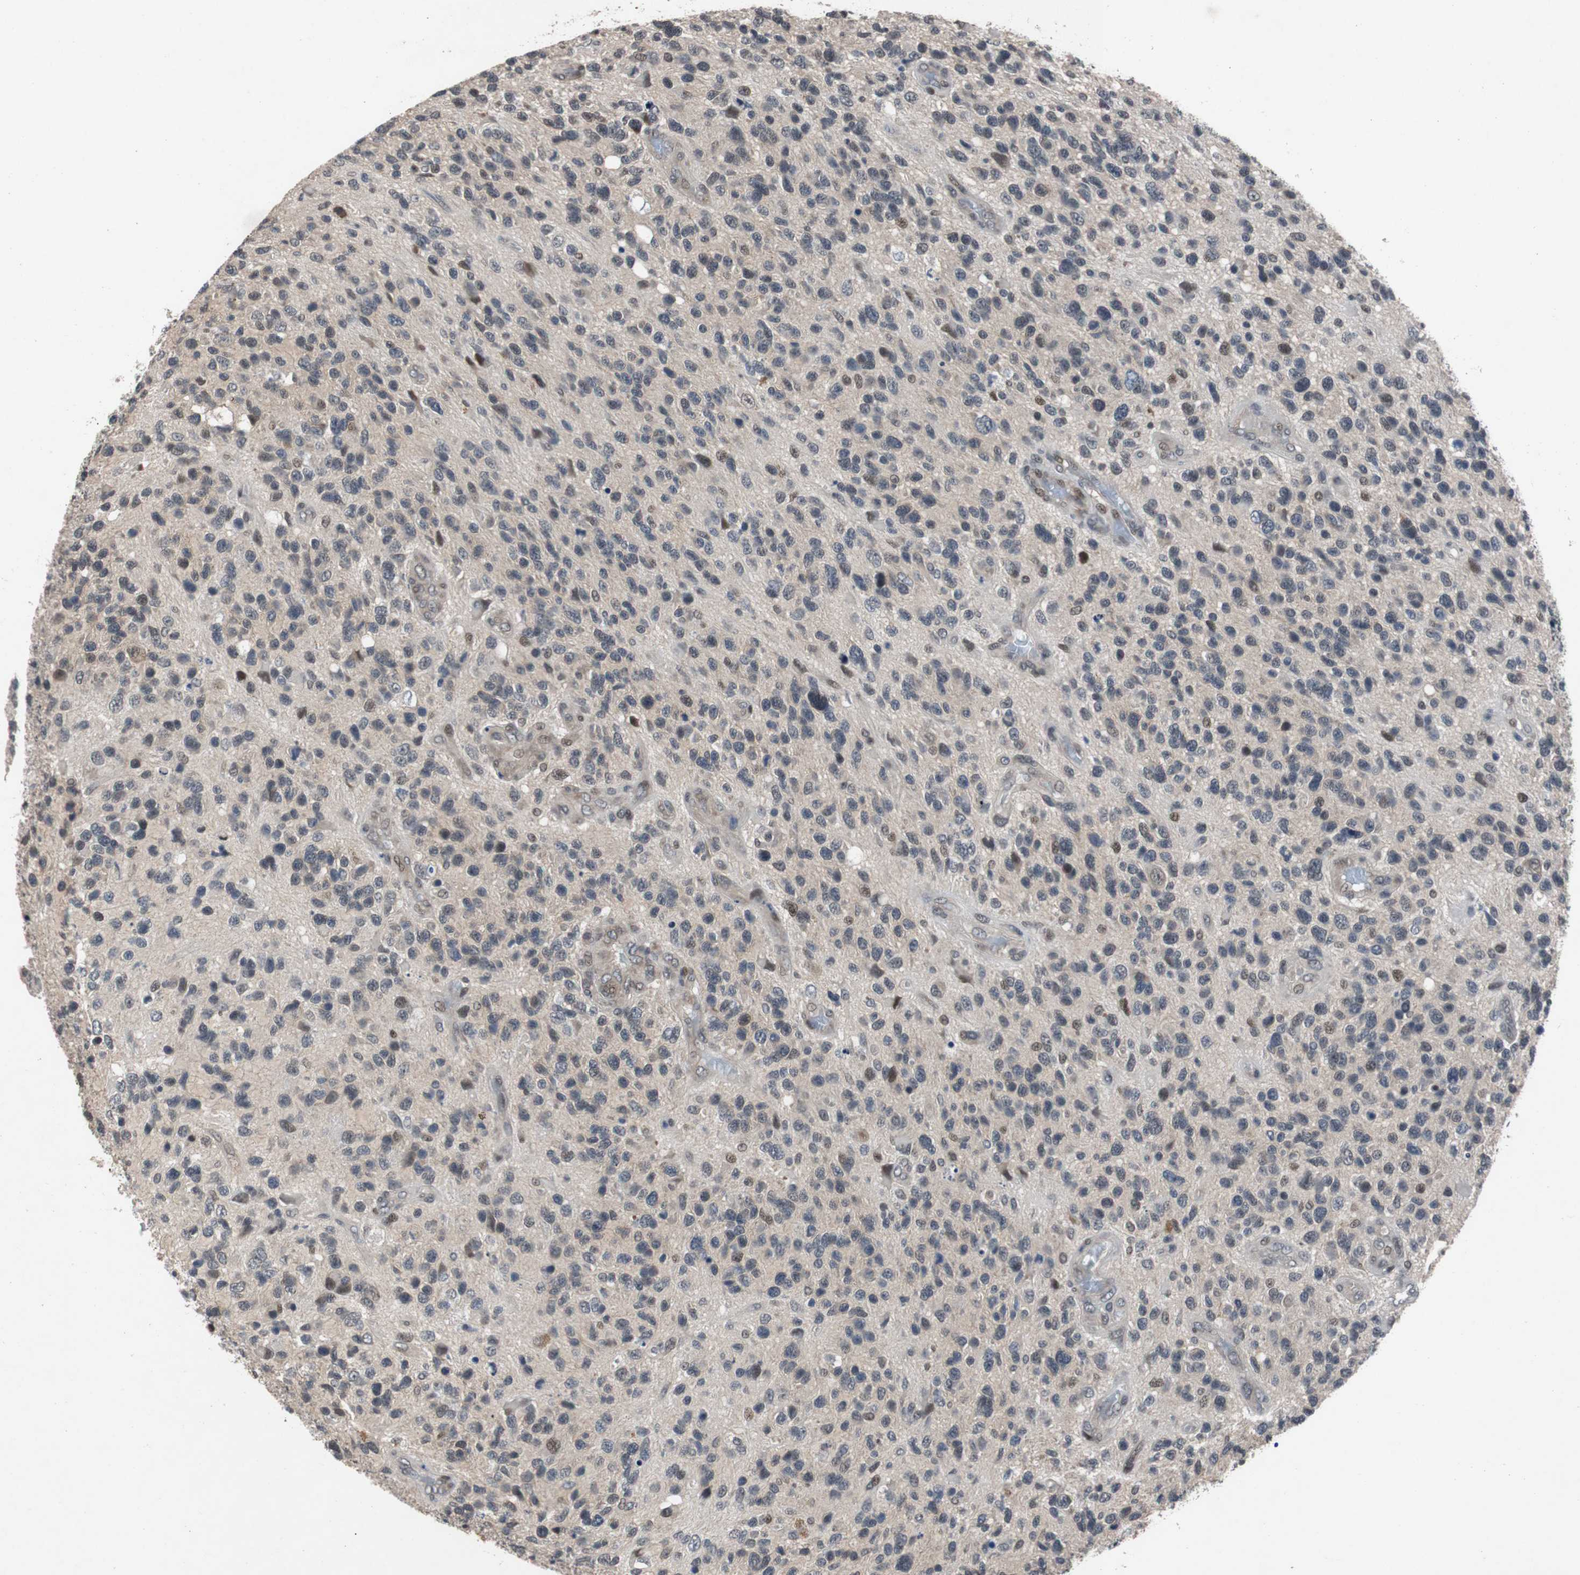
{"staining": {"intensity": "moderate", "quantity": "<25%", "location": "nuclear"}, "tissue": "glioma", "cell_type": "Tumor cells", "image_type": "cancer", "snomed": [{"axis": "morphology", "description": "Glioma, malignant, High grade"}, {"axis": "topography", "description": "Brain"}], "caption": "There is low levels of moderate nuclear expression in tumor cells of malignant high-grade glioma, as demonstrated by immunohistochemical staining (brown color).", "gene": "TP63", "patient": {"sex": "female", "age": 58}}